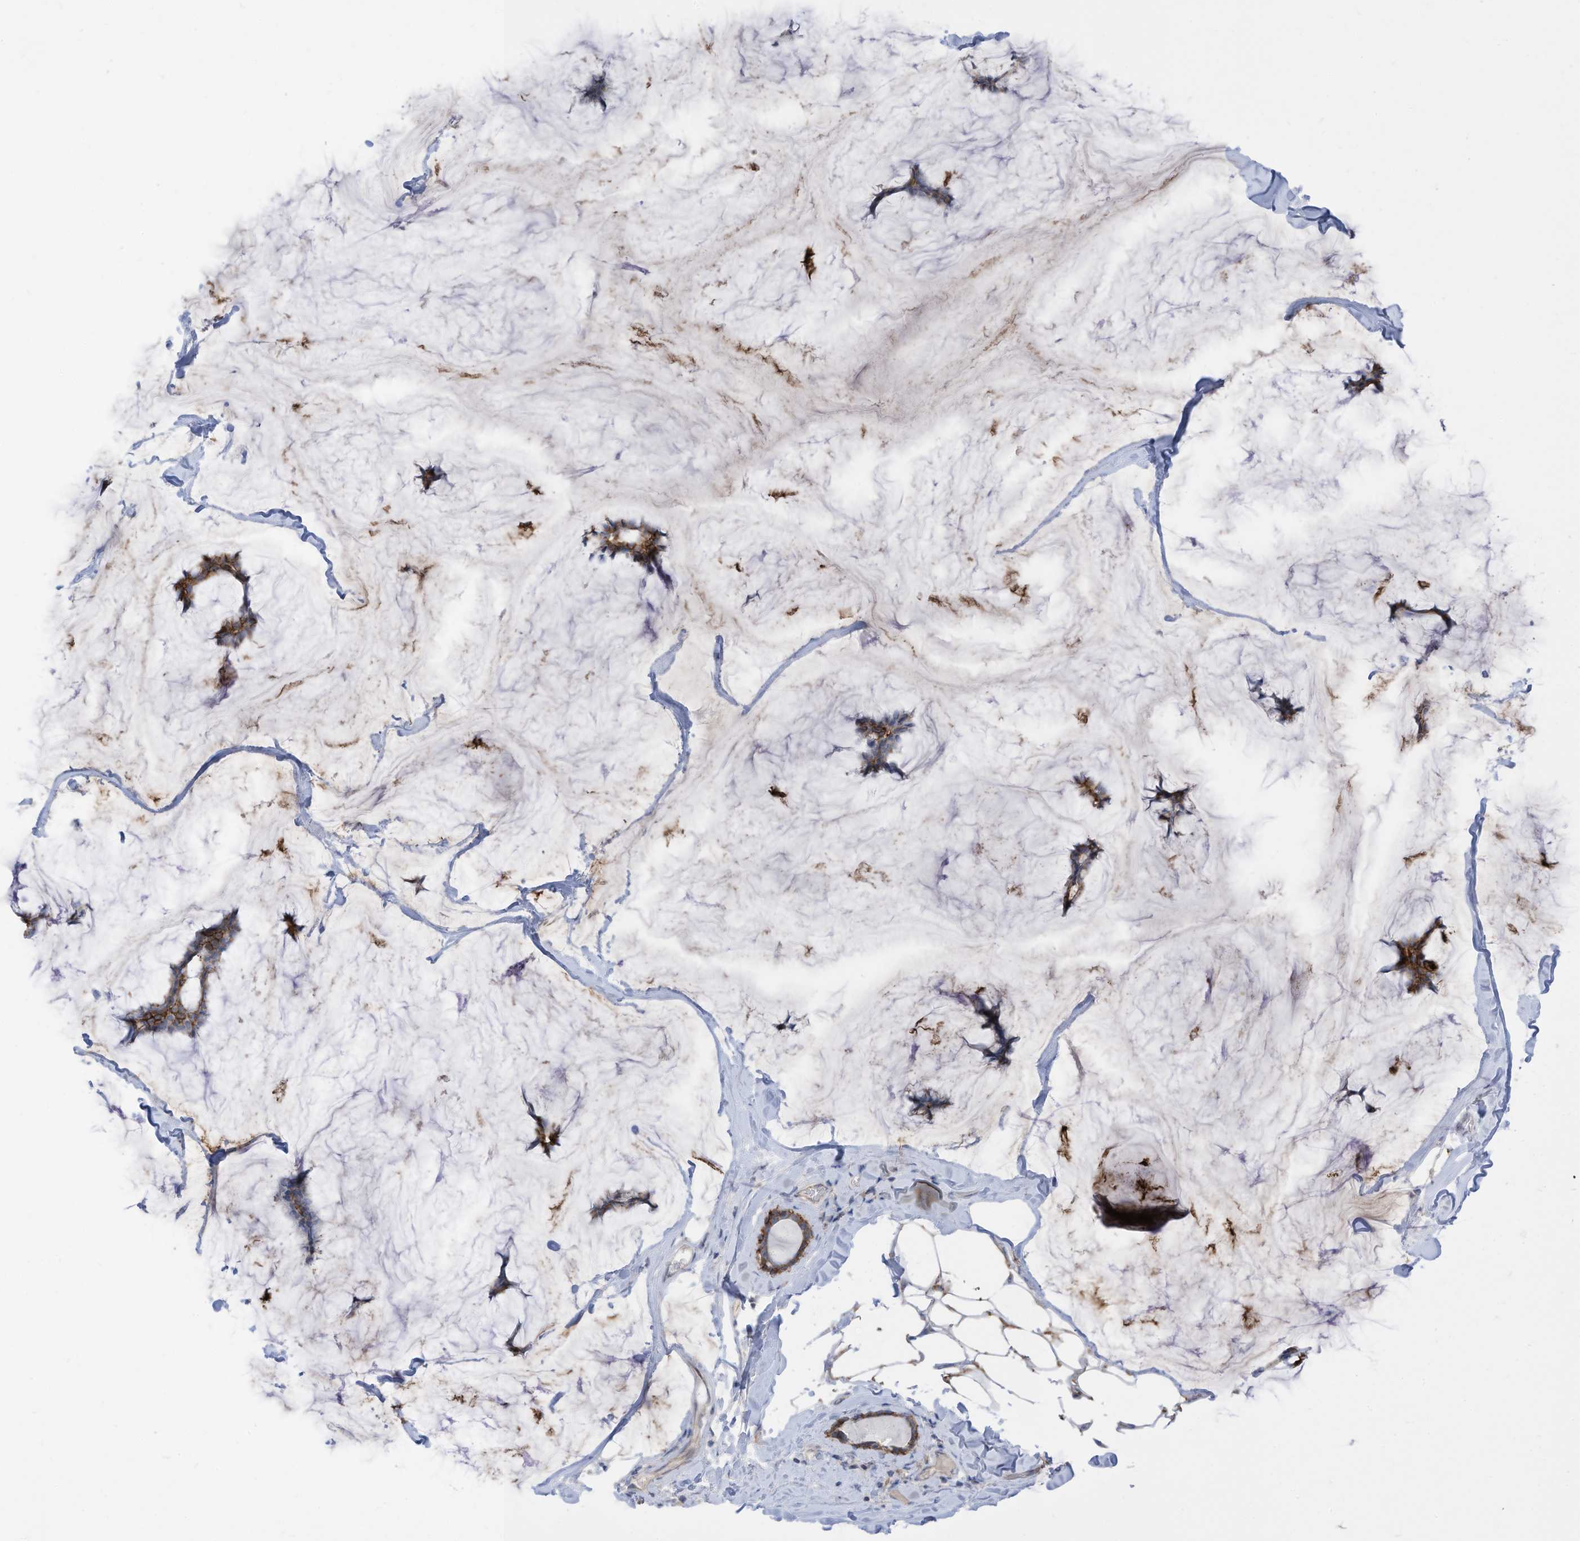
{"staining": {"intensity": "moderate", "quantity": "25%-75%", "location": "cytoplasmic/membranous"}, "tissue": "breast cancer", "cell_type": "Tumor cells", "image_type": "cancer", "snomed": [{"axis": "morphology", "description": "Duct carcinoma"}, {"axis": "topography", "description": "Breast"}], "caption": "Immunohistochemical staining of breast cancer demonstrates medium levels of moderate cytoplasmic/membranous protein expression in approximately 25%-75% of tumor cells.", "gene": "SLC1A5", "patient": {"sex": "female", "age": 93}}